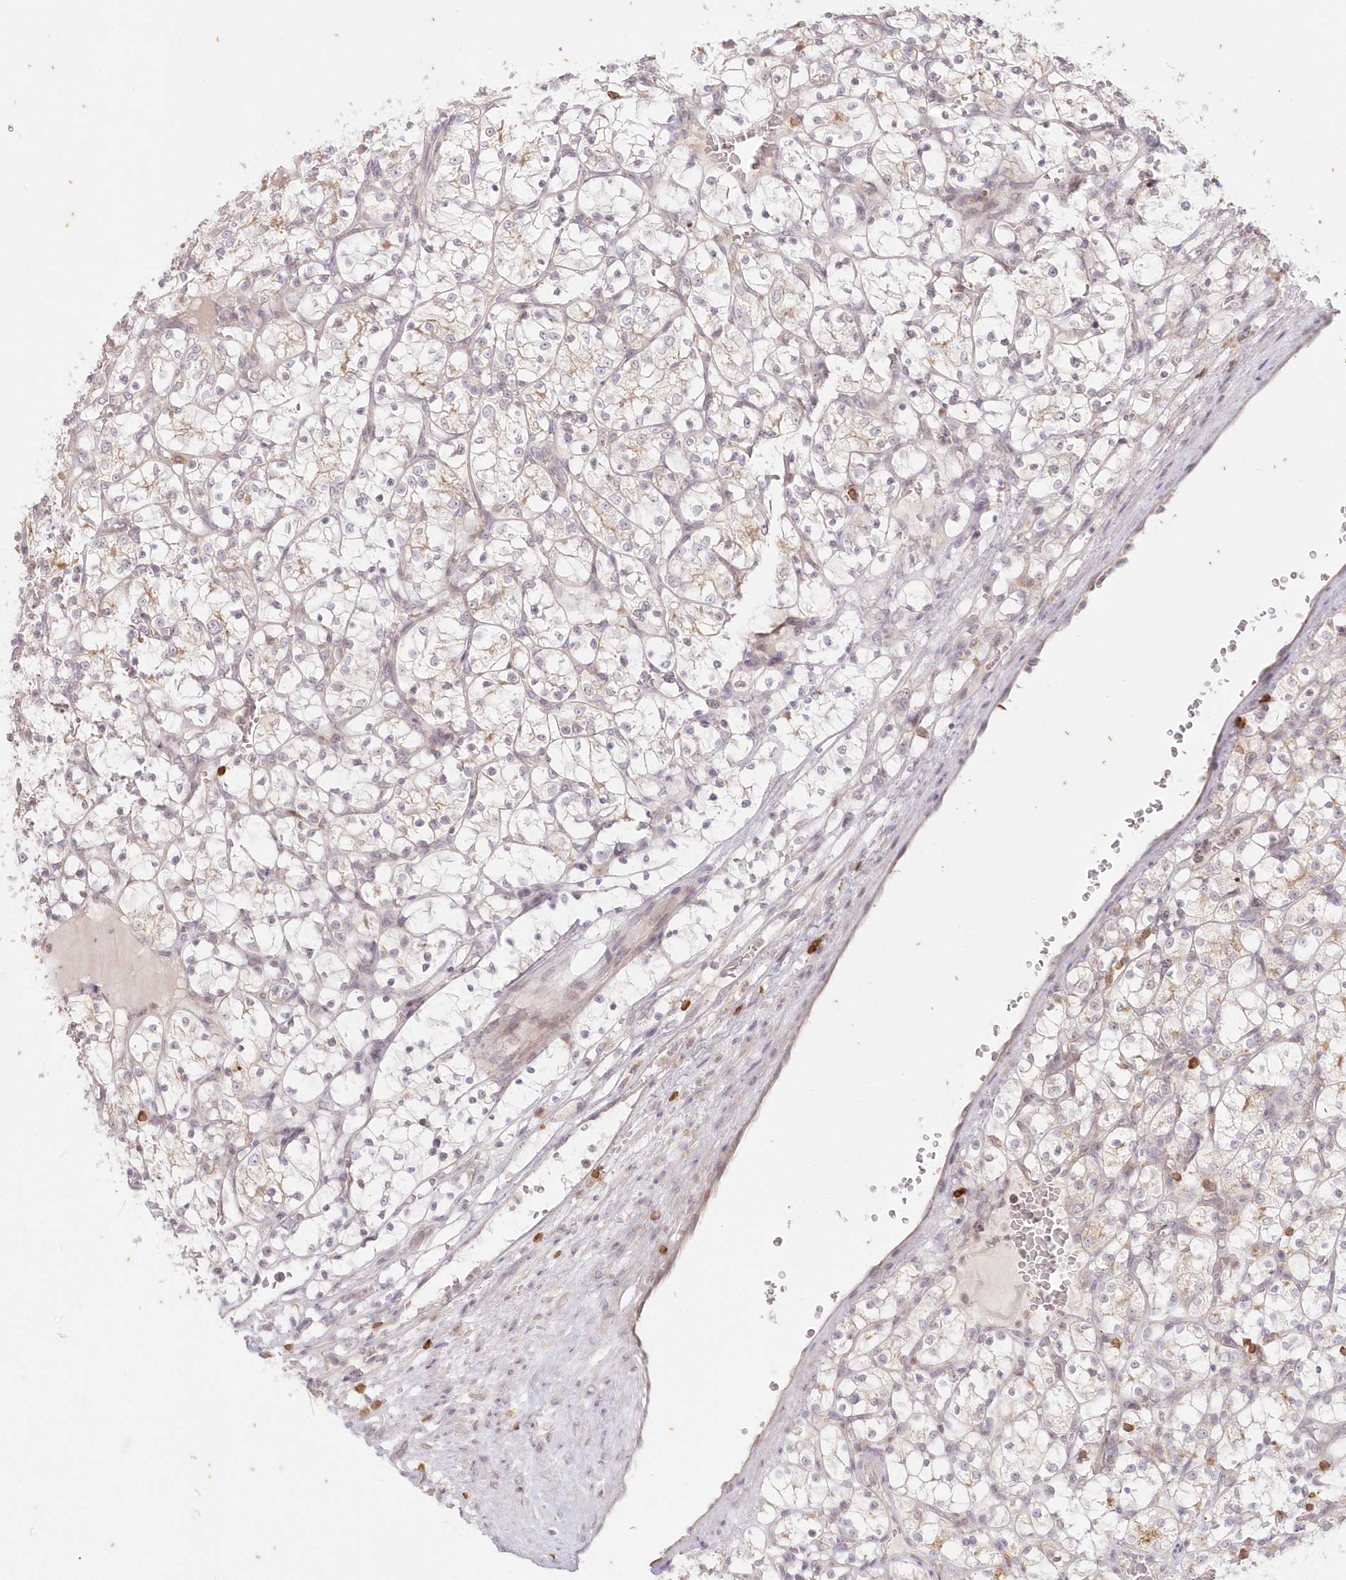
{"staining": {"intensity": "negative", "quantity": "none", "location": "none"}, "tissue": "renal cancer", "cell_type": "Tumor cells", "image_type": "cancer", "snomed": [{"axis": "morphology", "description": "Adenocarcinoma, NOS"}, {"axis": "topography", "description": "Kidney"}], "caption": "DAB (3,3'-diaminobenzidine) immunohistochemical staining of human renal cancer (adenocarcinoma) exhibits no significant staining in tumor cells.", "gene": "MTMR3", "patient": {"sex": "female", "age": 69}}